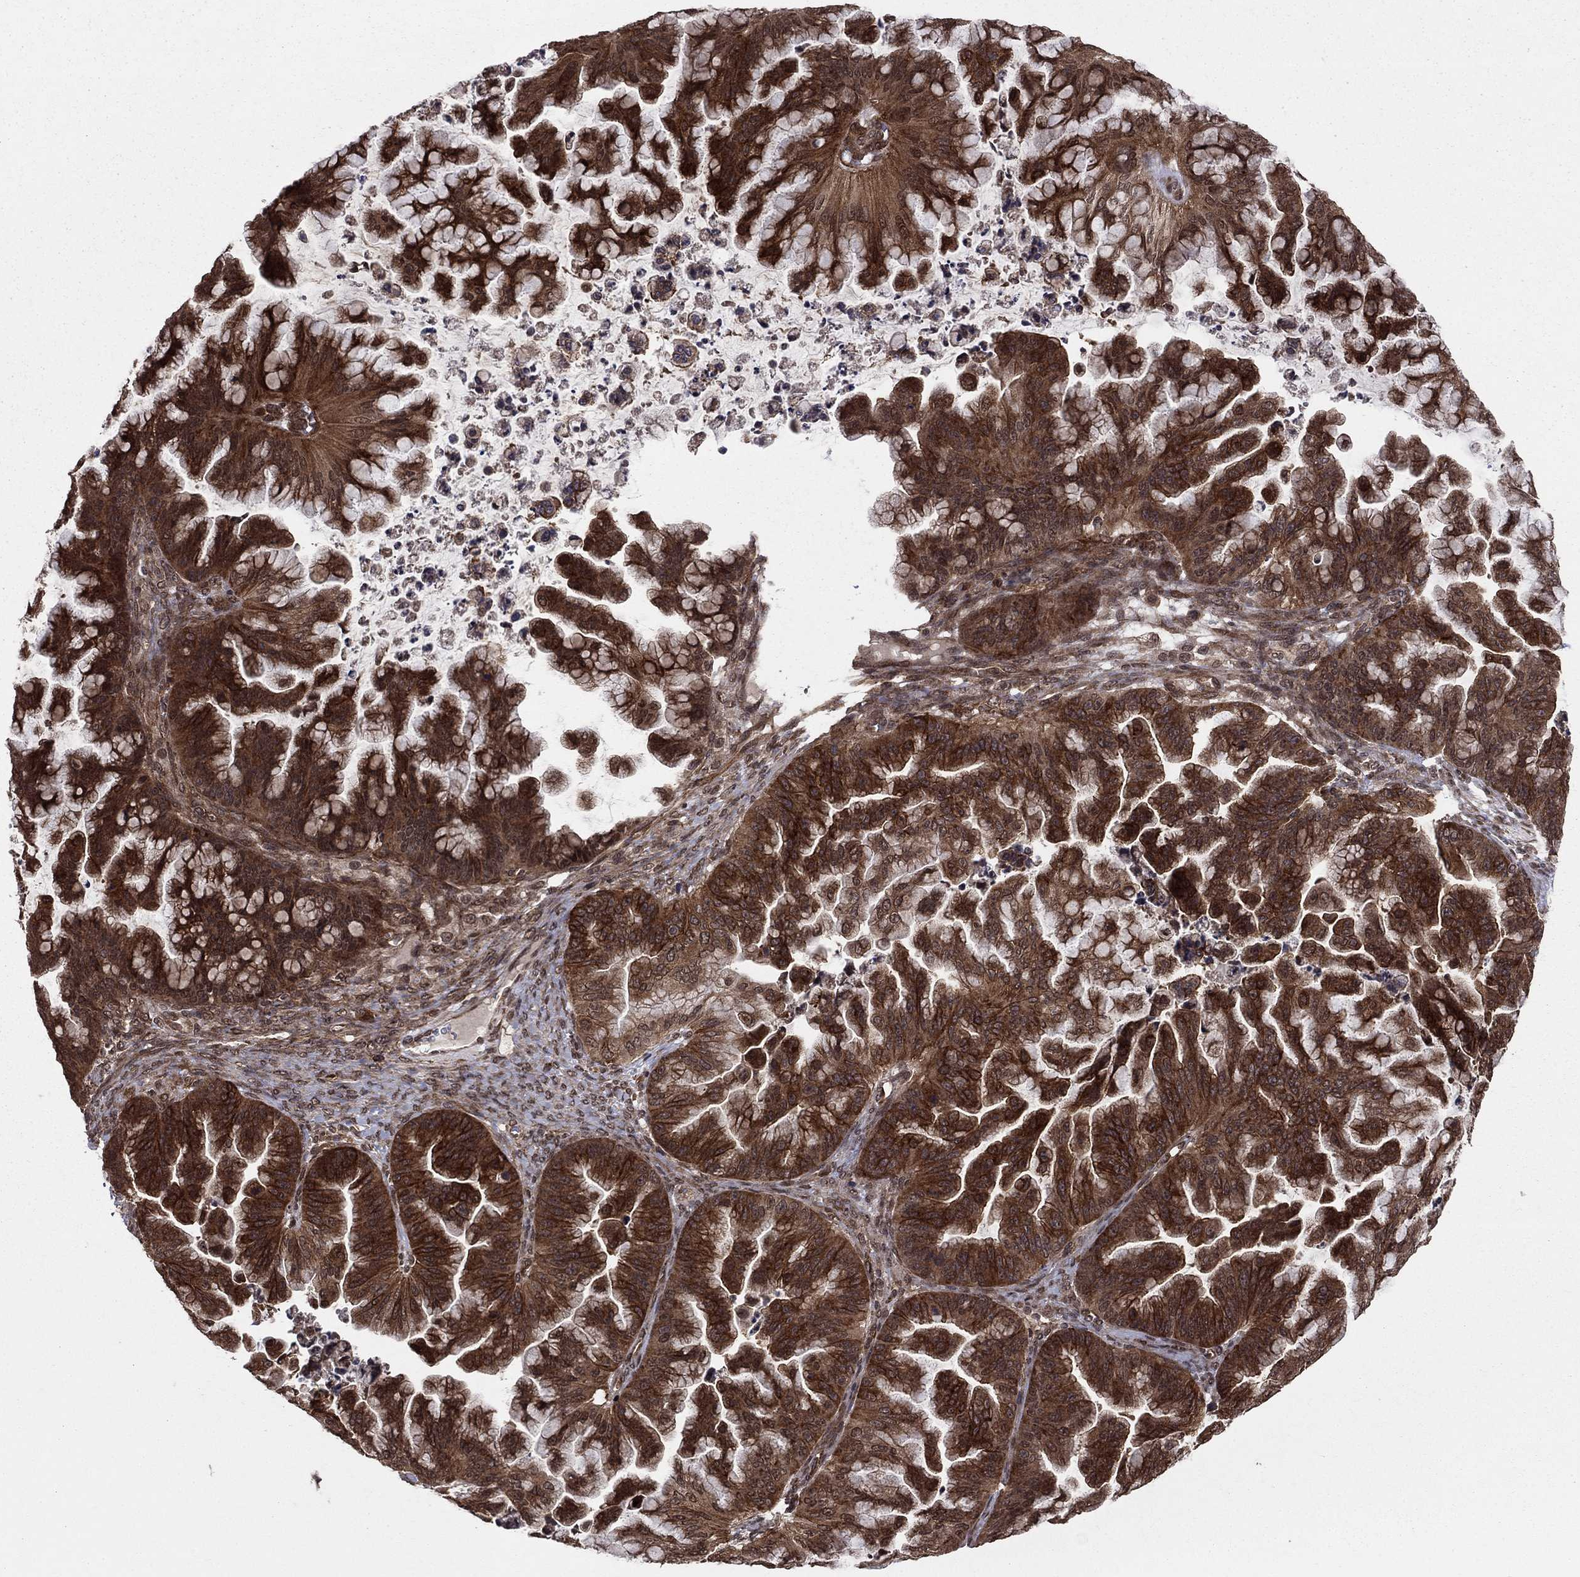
{"staining": {"intensity": "strong", "quantity": ">75%", "location": "cytoplasmic/membranous"}, "tissue": "ovarian cancer", "cell_type": "Tumor cells", "image_type": "cancer", "snomed": [{"axis": "morphology", "description": "Cystadenocarcinoma, mucinous, NOS"}, {"axis": "topography", "description": "Ovary"}], "caption": "Immunohistochemical staining of ovarian cancer (mucinous cystadenocarcinoma) exhibits strong cytoplasmic/membranous protein positivity in about >75% of tumor cells.", "gene": "SSX2IP", "patient": {"sex": "female", "age": 67}}